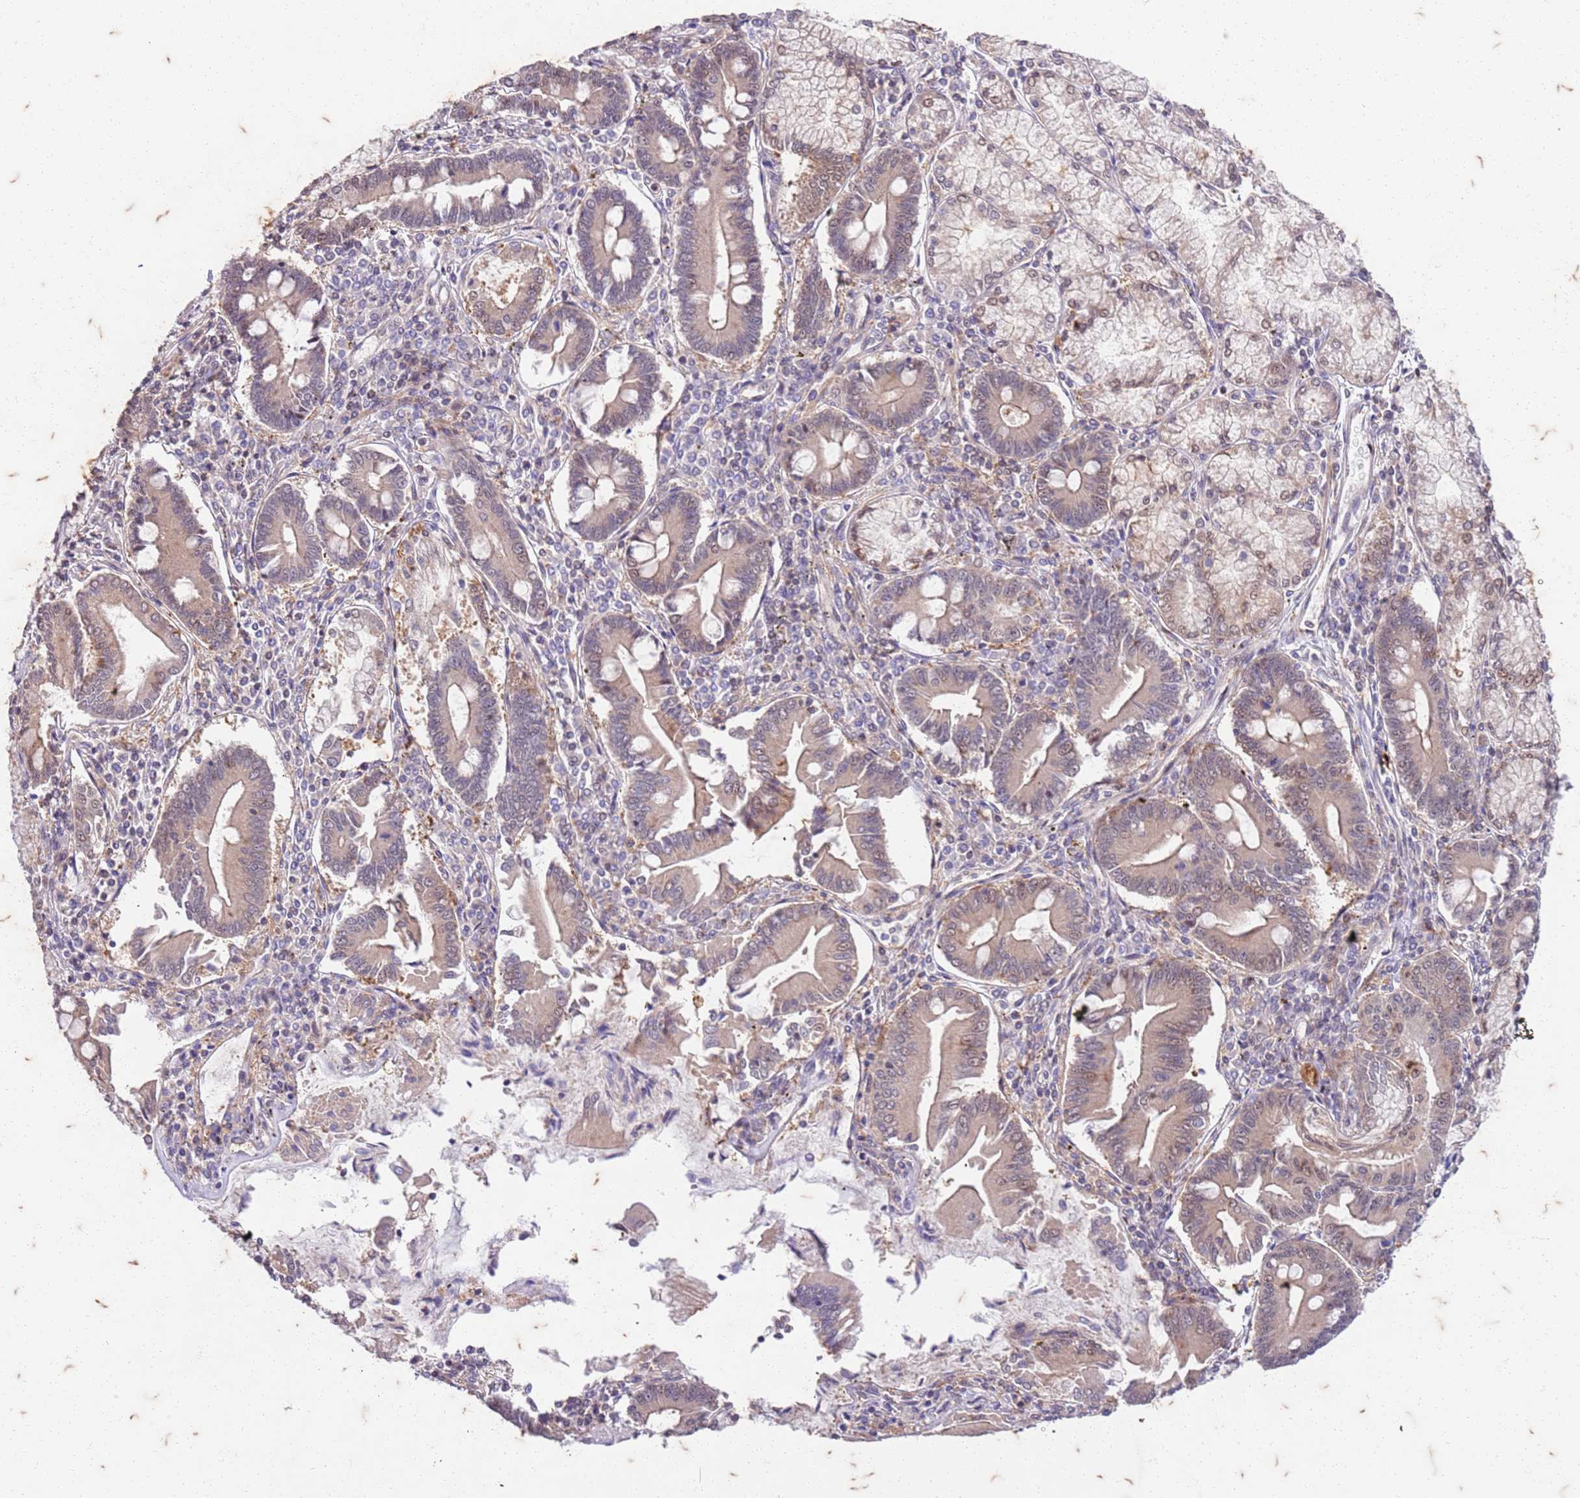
{"staining": {"intensity": "weak", "quantity": "25%-75%", "location": "cytoplasmic/membranous,nuclear"}, "tissue": "pancreatic cancer", "cell_type": "Tumor cells", "image_type": "cancer", "snomed": [{"axis": "morphology", "description": "Adenocarcinoma, NOS"}, {"axis": "topography", "description": "Pancreas"}], "caption": "Pancreatic cancer stained with DAB (3,3'-diaminobenzidine) IHC exhibits low levels of weak cytoplasmic/membranous and nuclear expression in about 25%-75% of tumor cells.", "gene": "RAPGEF3", "patient": {"sex": "female", "age": 50}}